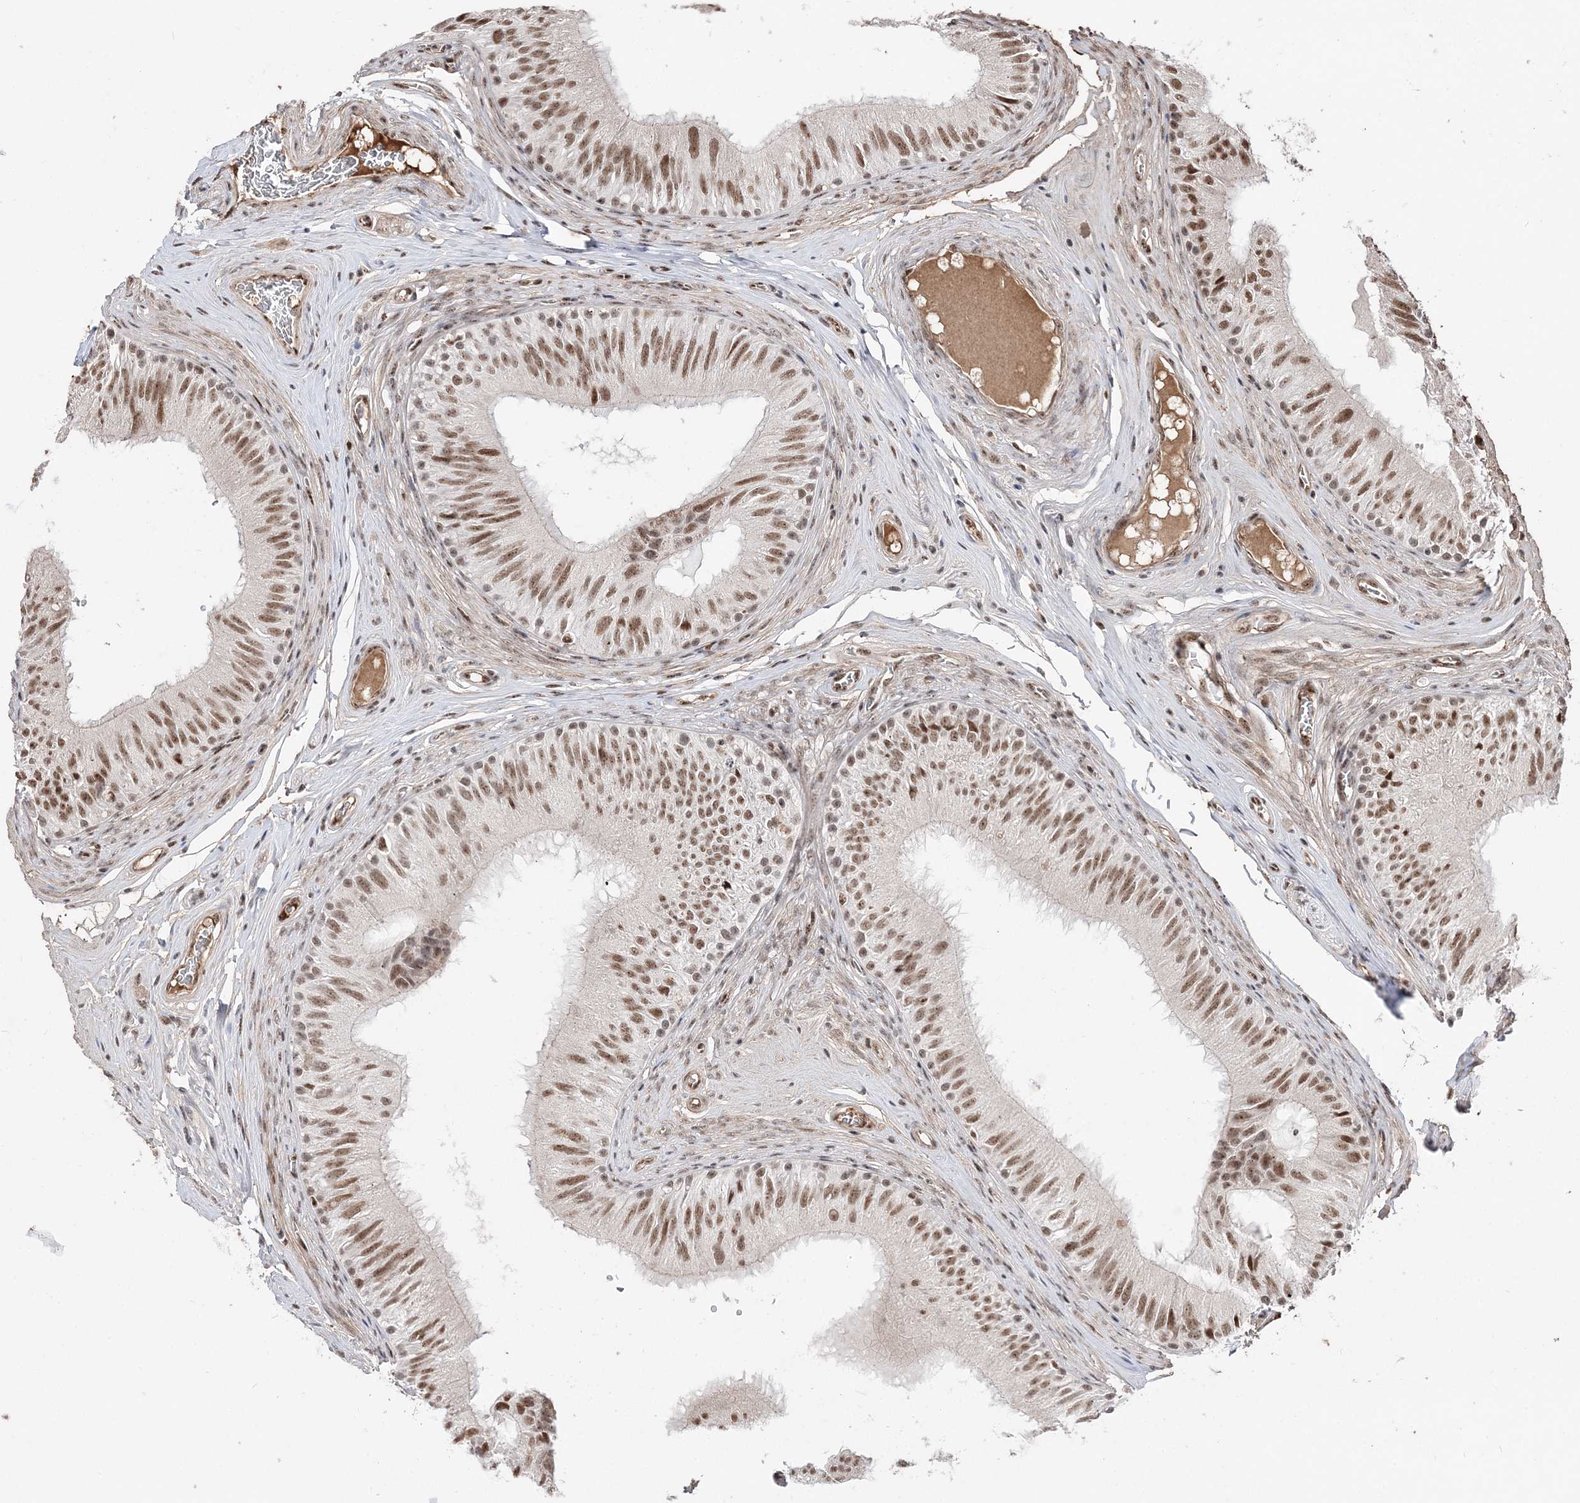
{"staining": {"intensity": "moderate", "quantity": ">75%", "location": "nuclear"}, "tissue": "epididymis", "cell_type": "Glandular cells", "image_type": "normal", "snomed": [{"axis": "morphology", "description": "Normal tissue, NOS"}, {"axis": "topography", "description": "Epididymis"}], "caption": "This histopathology image shows immunohistochemistry staining of unremarkable epididymis, with medium moderate nuclear positivity in approximately >75% of glandular cells.", "gene": "RBM17", "patient": {"sex": "male", "age": 46}}